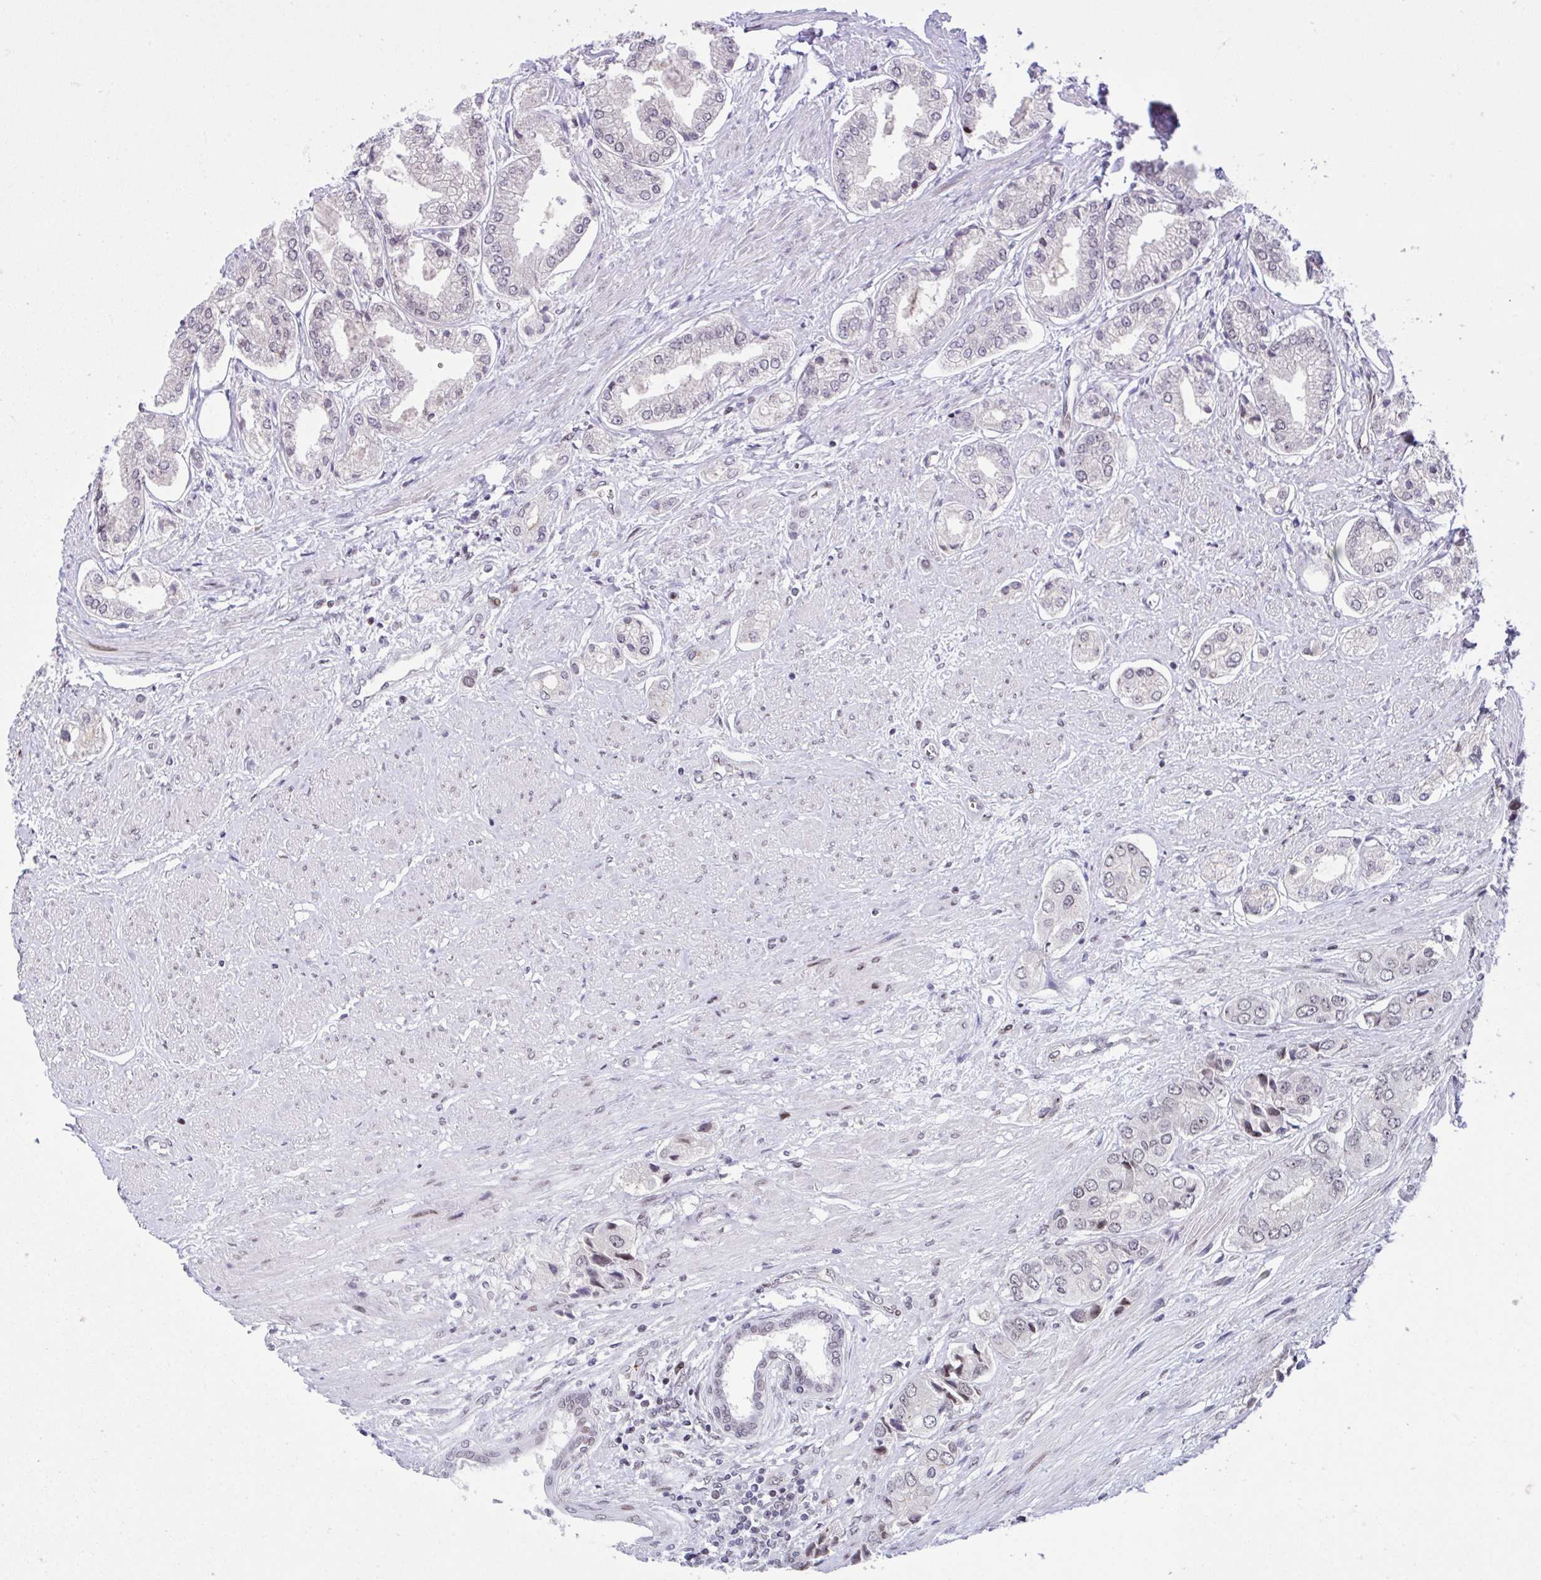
{"staining": {"intensity": "negative", "quantity": "none", "location": "none"}, "tissue": "prostate cancer", "cell_type": "Tumor cells", "image_type": "cancer", "snomed": [{"axis": "morphology", "description": "Adenocarcinoma, Low grade"}, {"axis": "topography", "description": "Prostate"}], "caption": "Tumor cells show no significant staining in prostate cancer (adenocarcinoma (low-grade)).", "gene": "ZFHX3", "patient": {"sex": "male", "age": 69}}